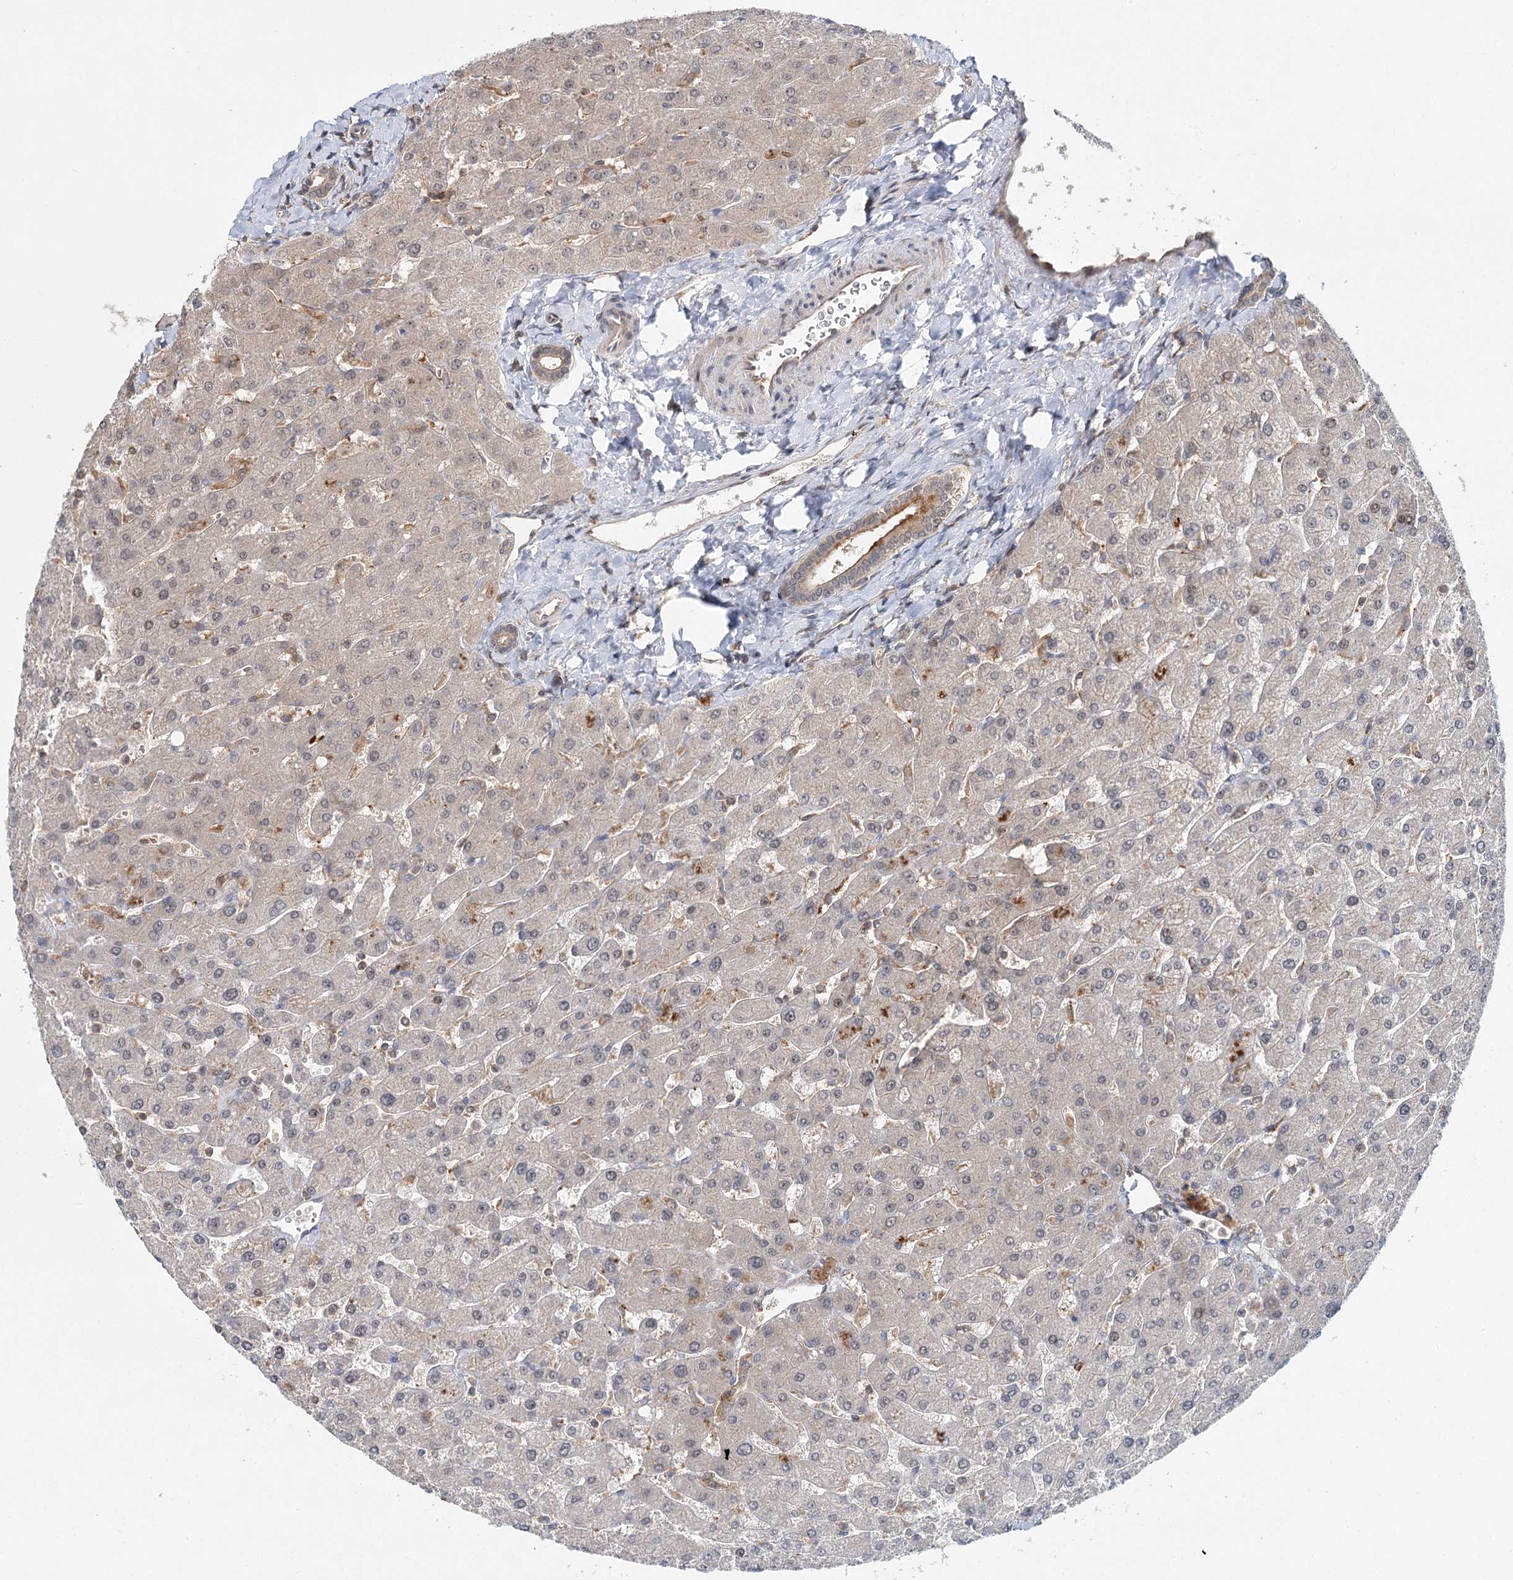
{"staining": {"intensity": "moderate", "quantity": "<25%", "location": "cytoplasmic/membranous"}, "tissue": "liver", "cell_type": "Cholangiocytes", "image_type": "normal", "snomed": [{"axis": "morphology", "description": "Normal tissue, NOS"}, {"axis": "topography", "description": "Liver"}], "caption": "Immunohistochemistry of unremarkable liver displays low levels of moderate cytoplasmic/membranous positivity in approximately <25% of cholangiocytes. The staining was performed using DAB (3,3'-diaminobenzidine) to visualize the protein expression in brown, while the nuclei were stained in blue with hematoxylin (Magnification: 20x).", "gene": "WDR44", "patient": {"sex": "male", "age": 55}}